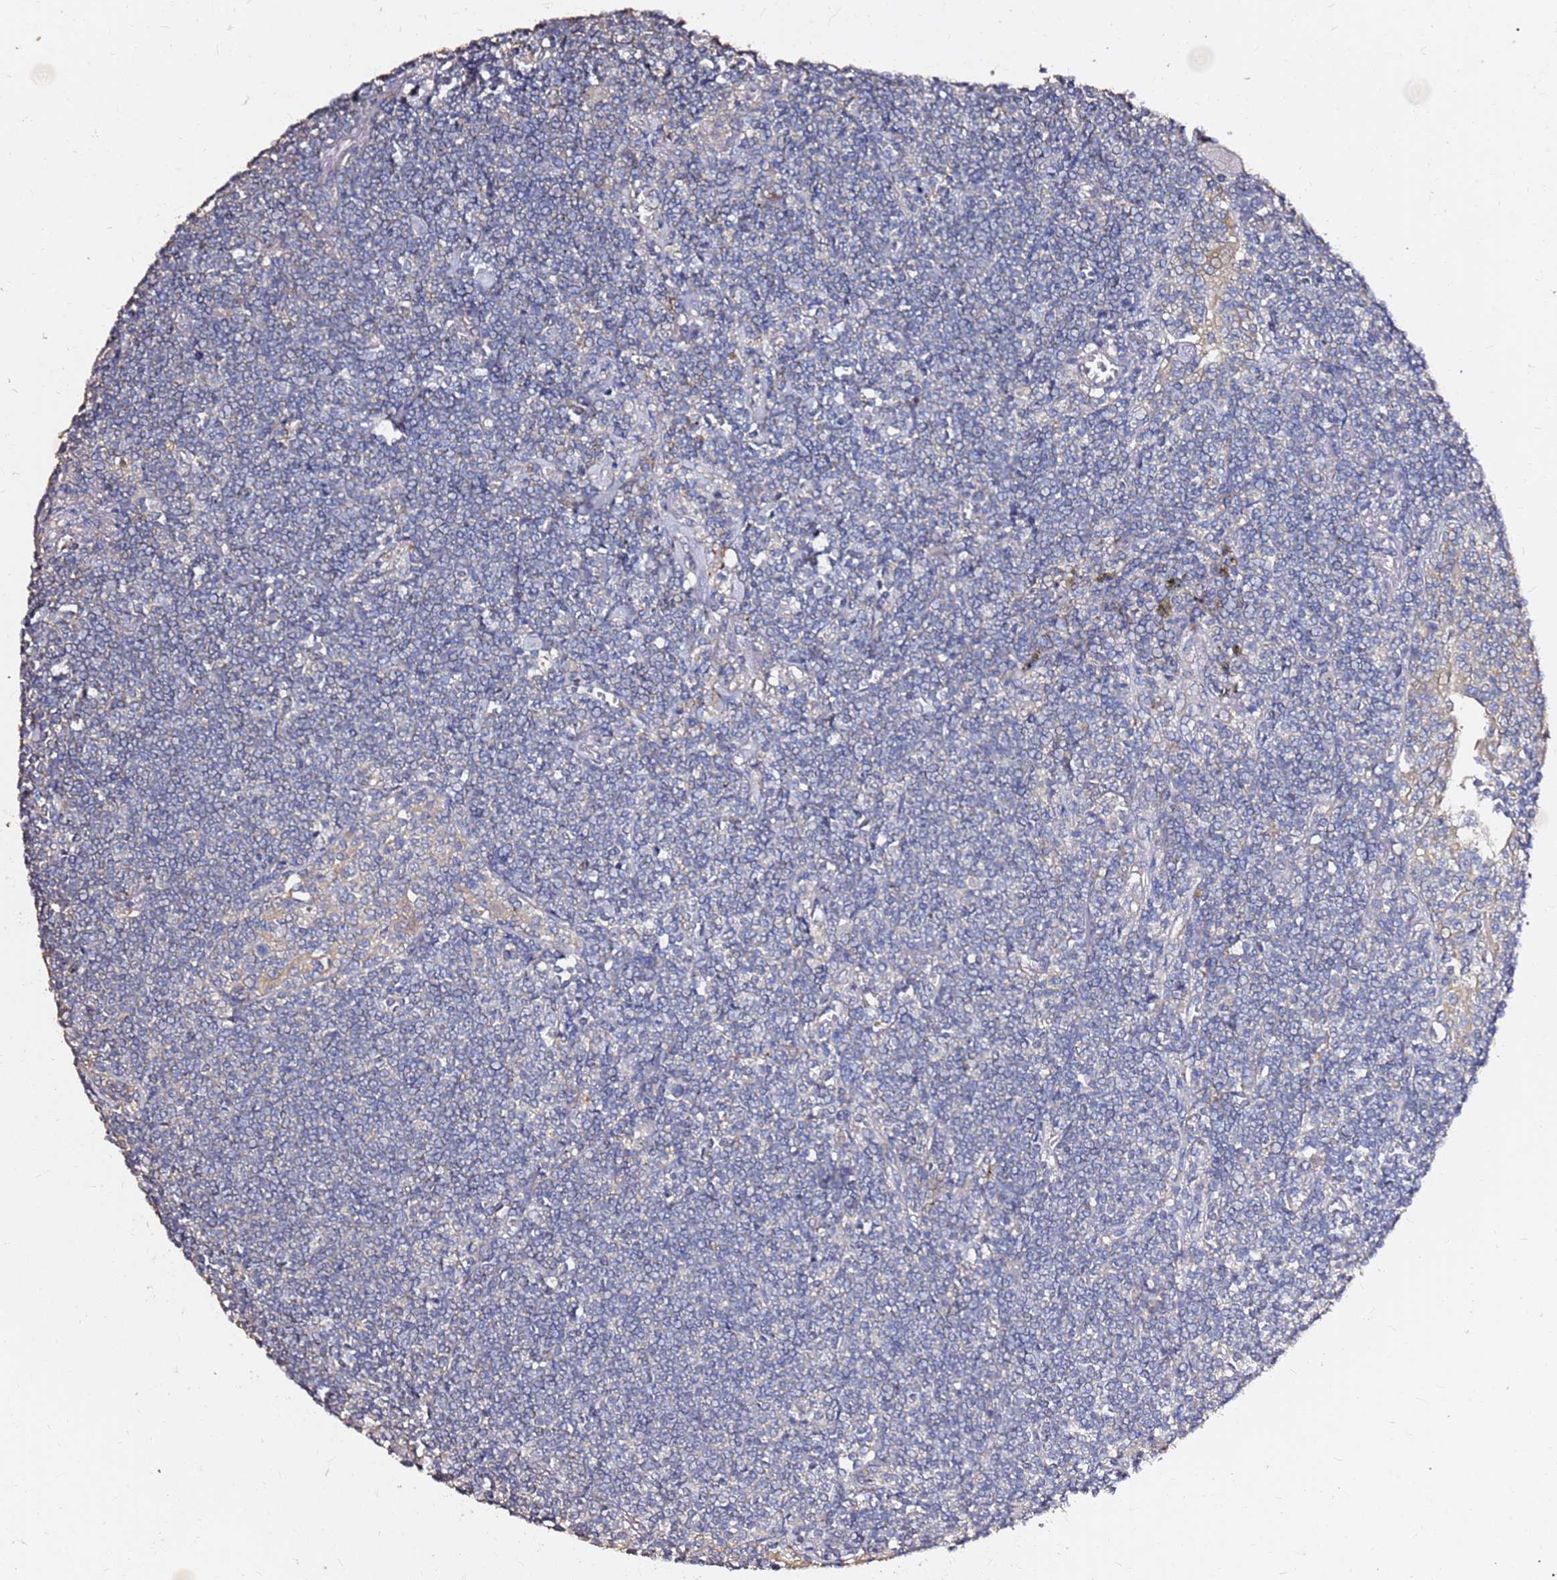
{"staining": {"intensity": "negative", "quantity": "none", "location": "none"}, "tissue": "lymphoma", "cell_type": "Tumor cells", "image_type": "cancer", "snomed": [{"axis": "morphology", "description": "Malignant lymphoma, non-Hodgkin's type, Low grade"}, {"axis": "topography", "description": "Lung"}], "caption": "IHC of lymphoma exhibits no expression in tumor cells.", "gene": "EXD3", "patient": {"sex": "female", "age": 71}}